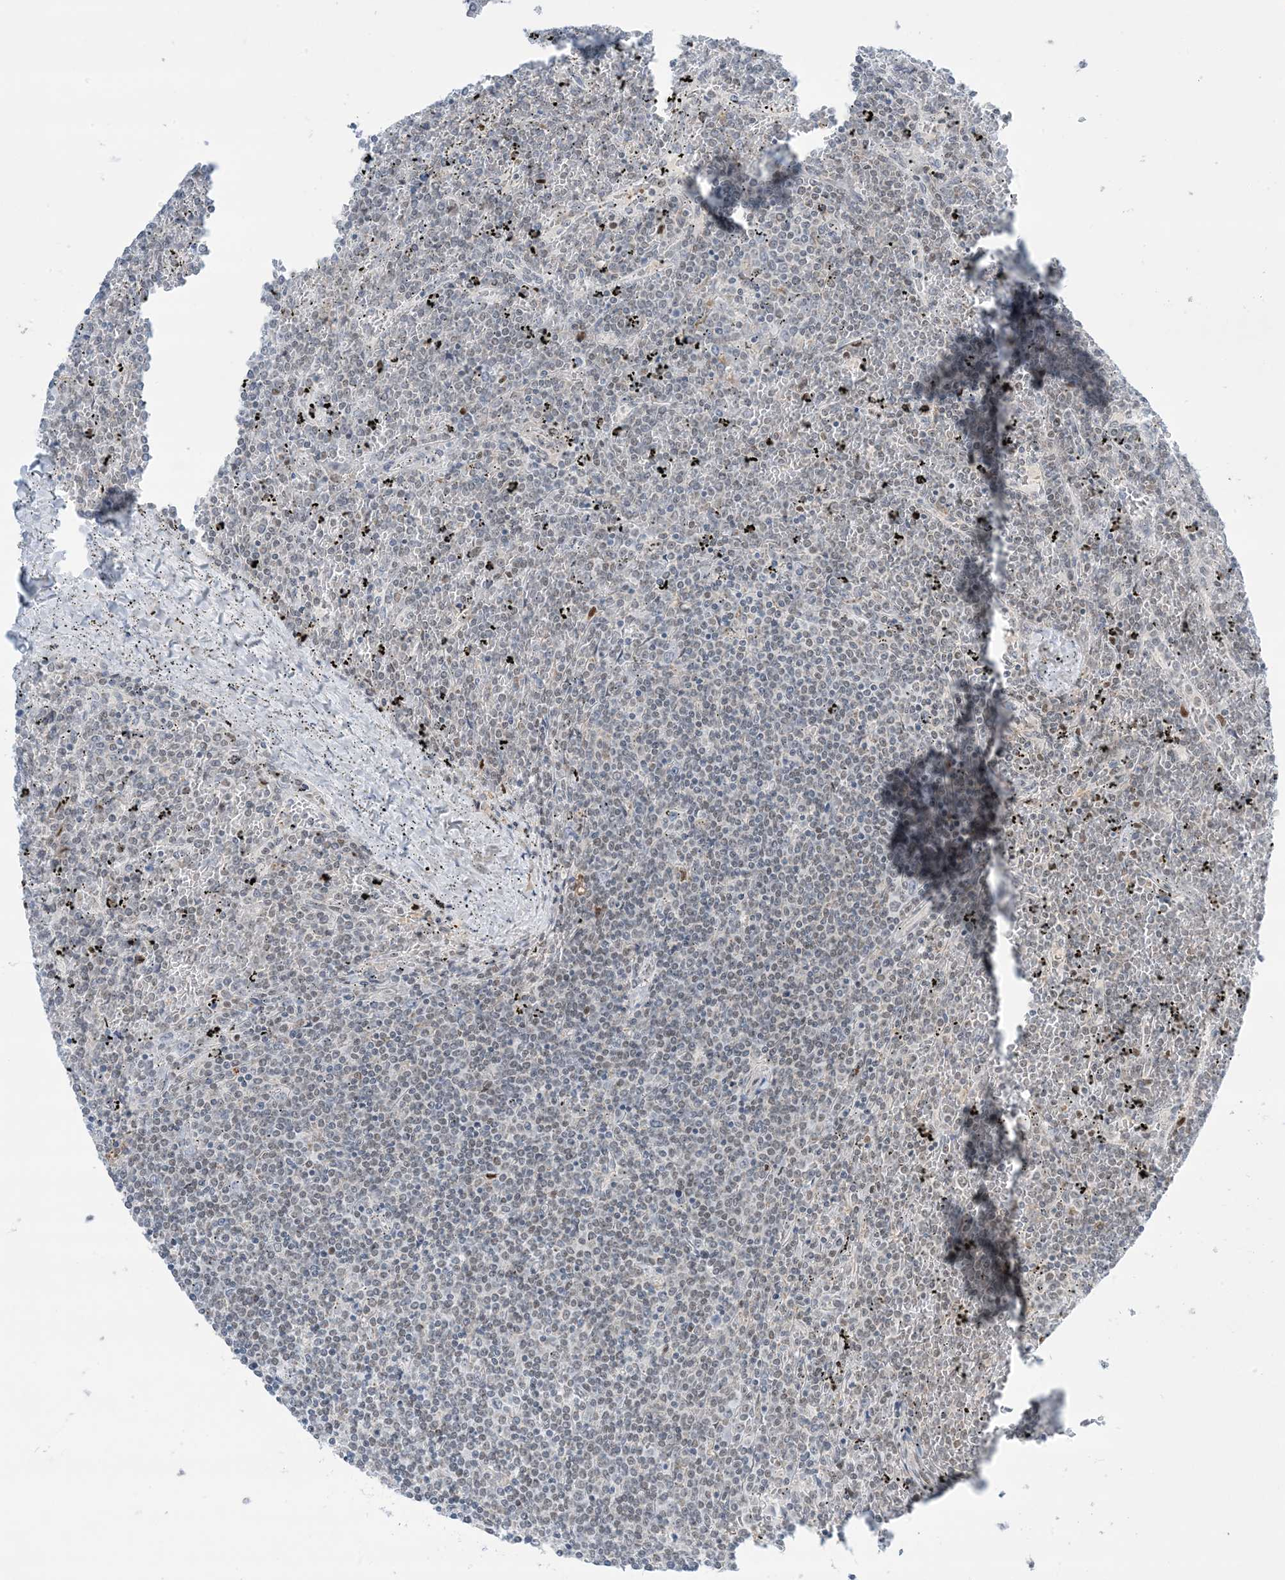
{"staining": {"intensity": "weak", "quantity": "<25%", "location": "nuclear"}, "tissue": "lymphoma", "cell_type": "Tumor cells", "image_type": "cancer", "snomed": [{"axis": "morphology", "description": "Malignant lymphoma, non-Hodgkin's type, Low grade"}, {"axis": "topography", "description": "Spleen"}], "caption": "There is no significant positivity in tumor cells of lymphoma.", "gene": "TFPT", "patient": {"sex": "female", "age": 19}}